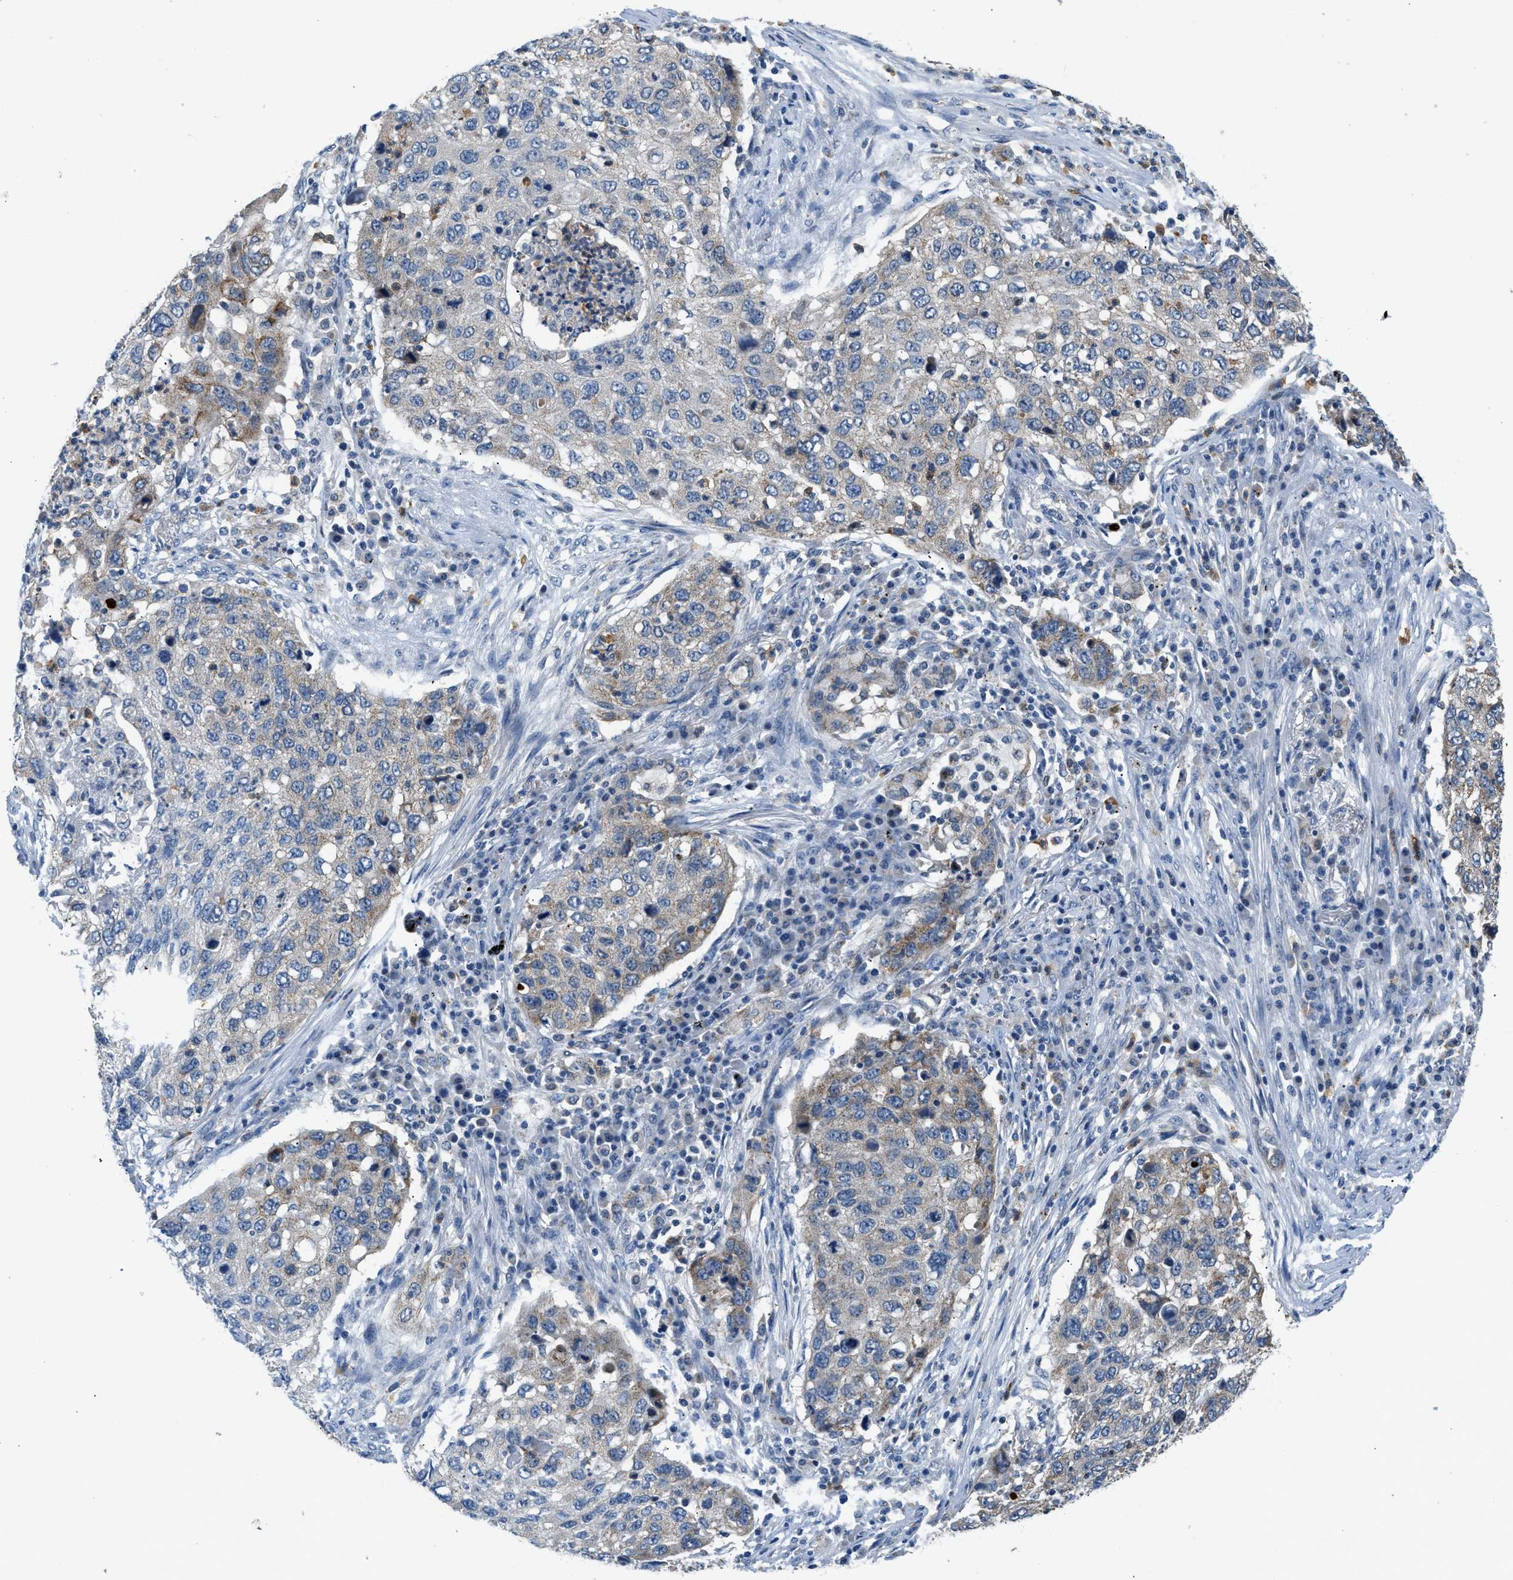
{"staining": {"intensity": "weak", "quantity": "<25%", "location": "cytoplasmic/membranous"}, "tissue": "lung cancer", "cell_type": "Tumor cells", "image_type": "cancer", "snomed": [{"axis": "morphology", "description": "Squamous cell carcinoma, NOS"}, {"axis": "topography", "description": "Lung"}], "caption": "A high-resolution histopathology image shows IHC staining of lung squamous cell carcinoma, which reveals no significant positivity in tumor cells.", "gene": "TOMM34", "patient": {"sex": "female", "age": 63}}